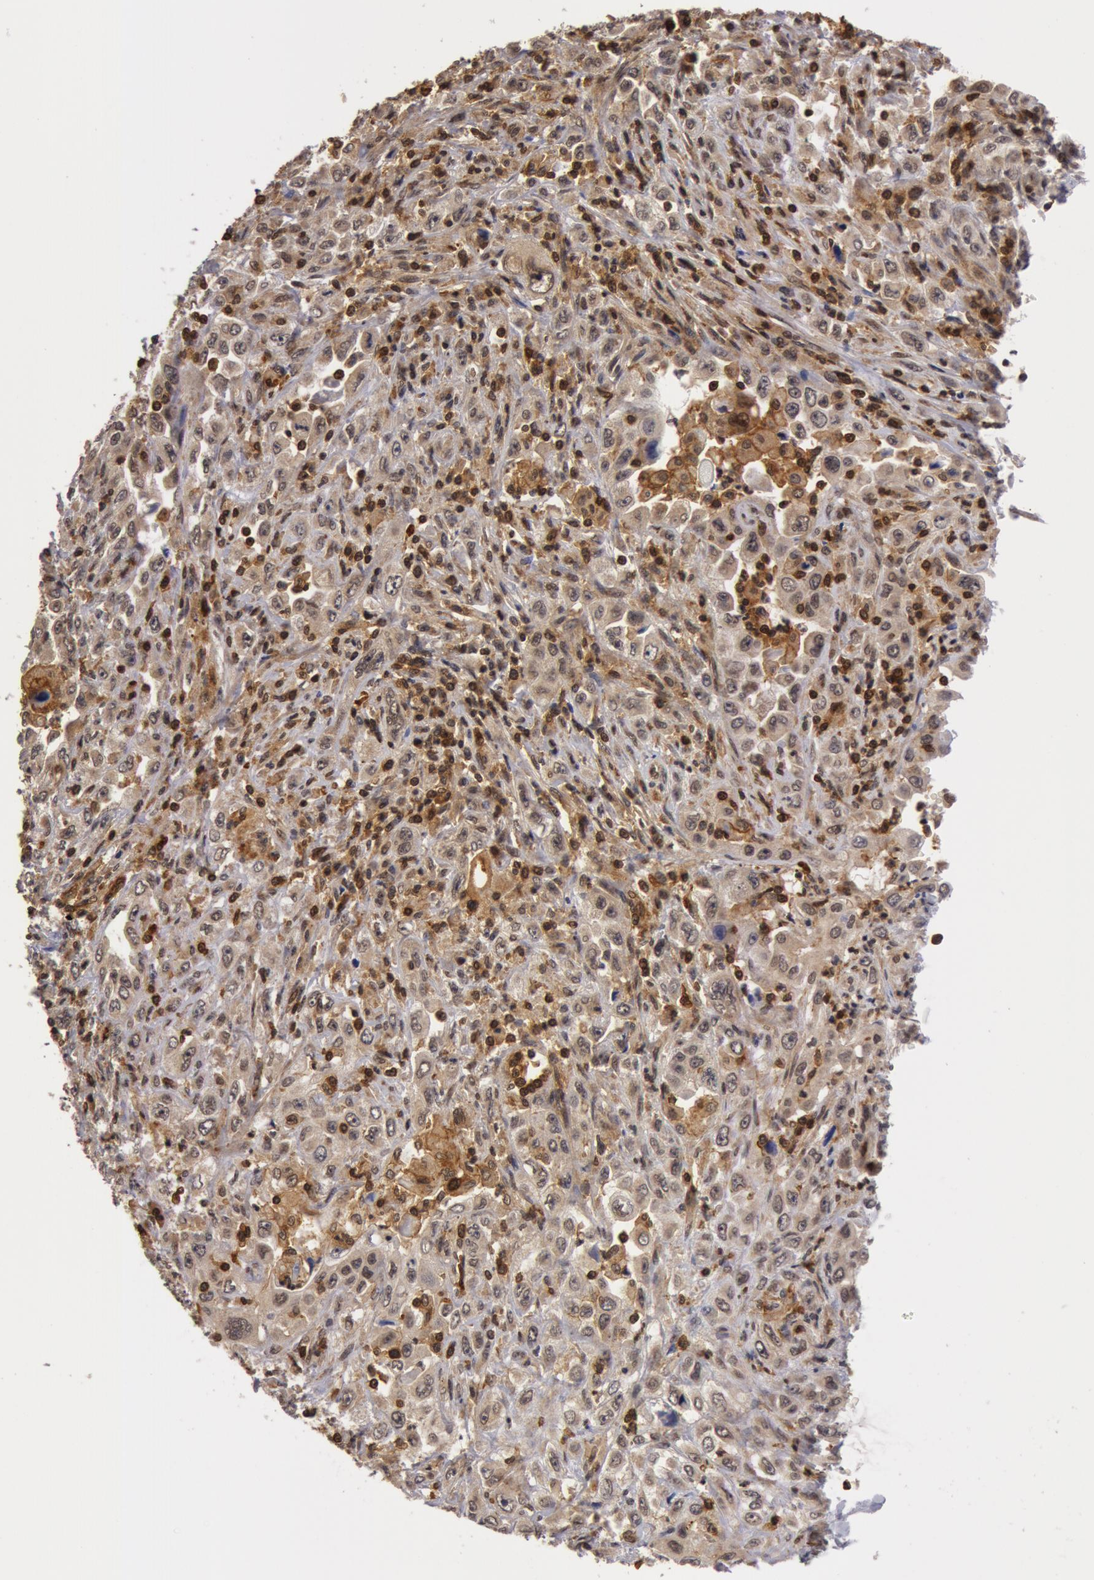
{"staining": {"intensity": "weak", "quantity": "<25%", "location": "nuclear"}, "tissue": "pancreatic cancer", "cell_type": "Tumor cells", "image_type": "cancer", "snomed": [{"axis": "morphology", "description": "Adenocarcinoma, NOS"}, {"axis": "topography", "description": "Pancreas"}], "caption": "Immunohistochemistry (IHC) image of neoplastic tissue: pancreatic cancer stained with DAB (3,3'-diaminobenzidine) demonstrates no significant protein staining in tumor cells. (DAB (3,3'-diaminobenzidine) IHC, high magnification).", "gene": "ZNF350", "patient": {"sex": "male", "age": 70}}